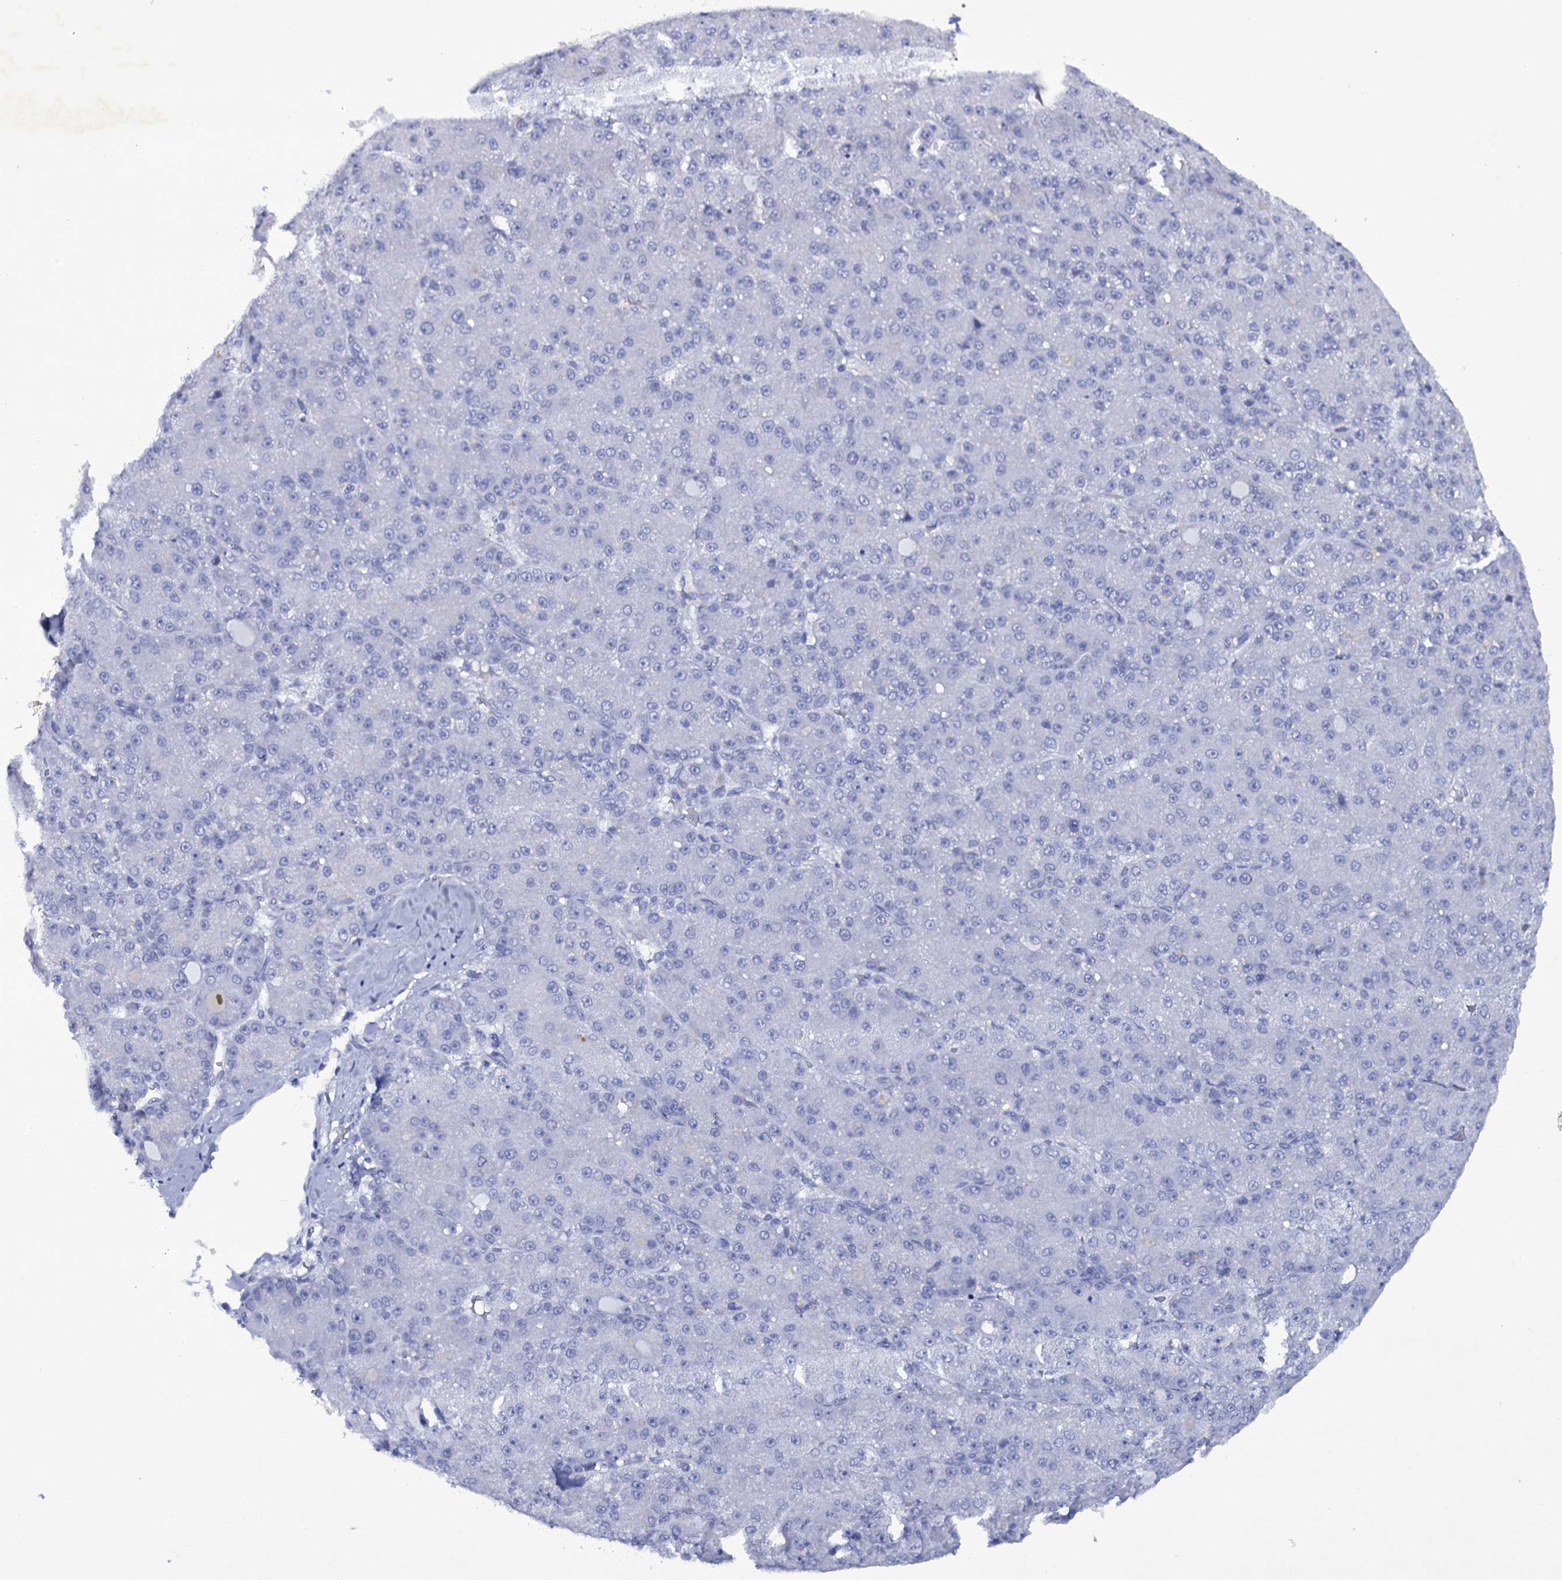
{"staining": {"intensity": "negative", "quantity": "none", "location": "none"}, "tissue": "liver cancer", "cell_type": "Tumor cells", "image_type": "cancer", "snomed": [{"axis": "morphology", "description": "Carcinoma, Hepatocellular, NOS"}, {"axis": "topography", "description": "Liver"}], "caption": "The immunohistochemistry (IHC) histopathology image has no significant expression in tumor cells of hepatocellular carcinoma (liver) tissue.", "gene": "ITPRID2", "patient": {"sex": "male", "age": 67}}